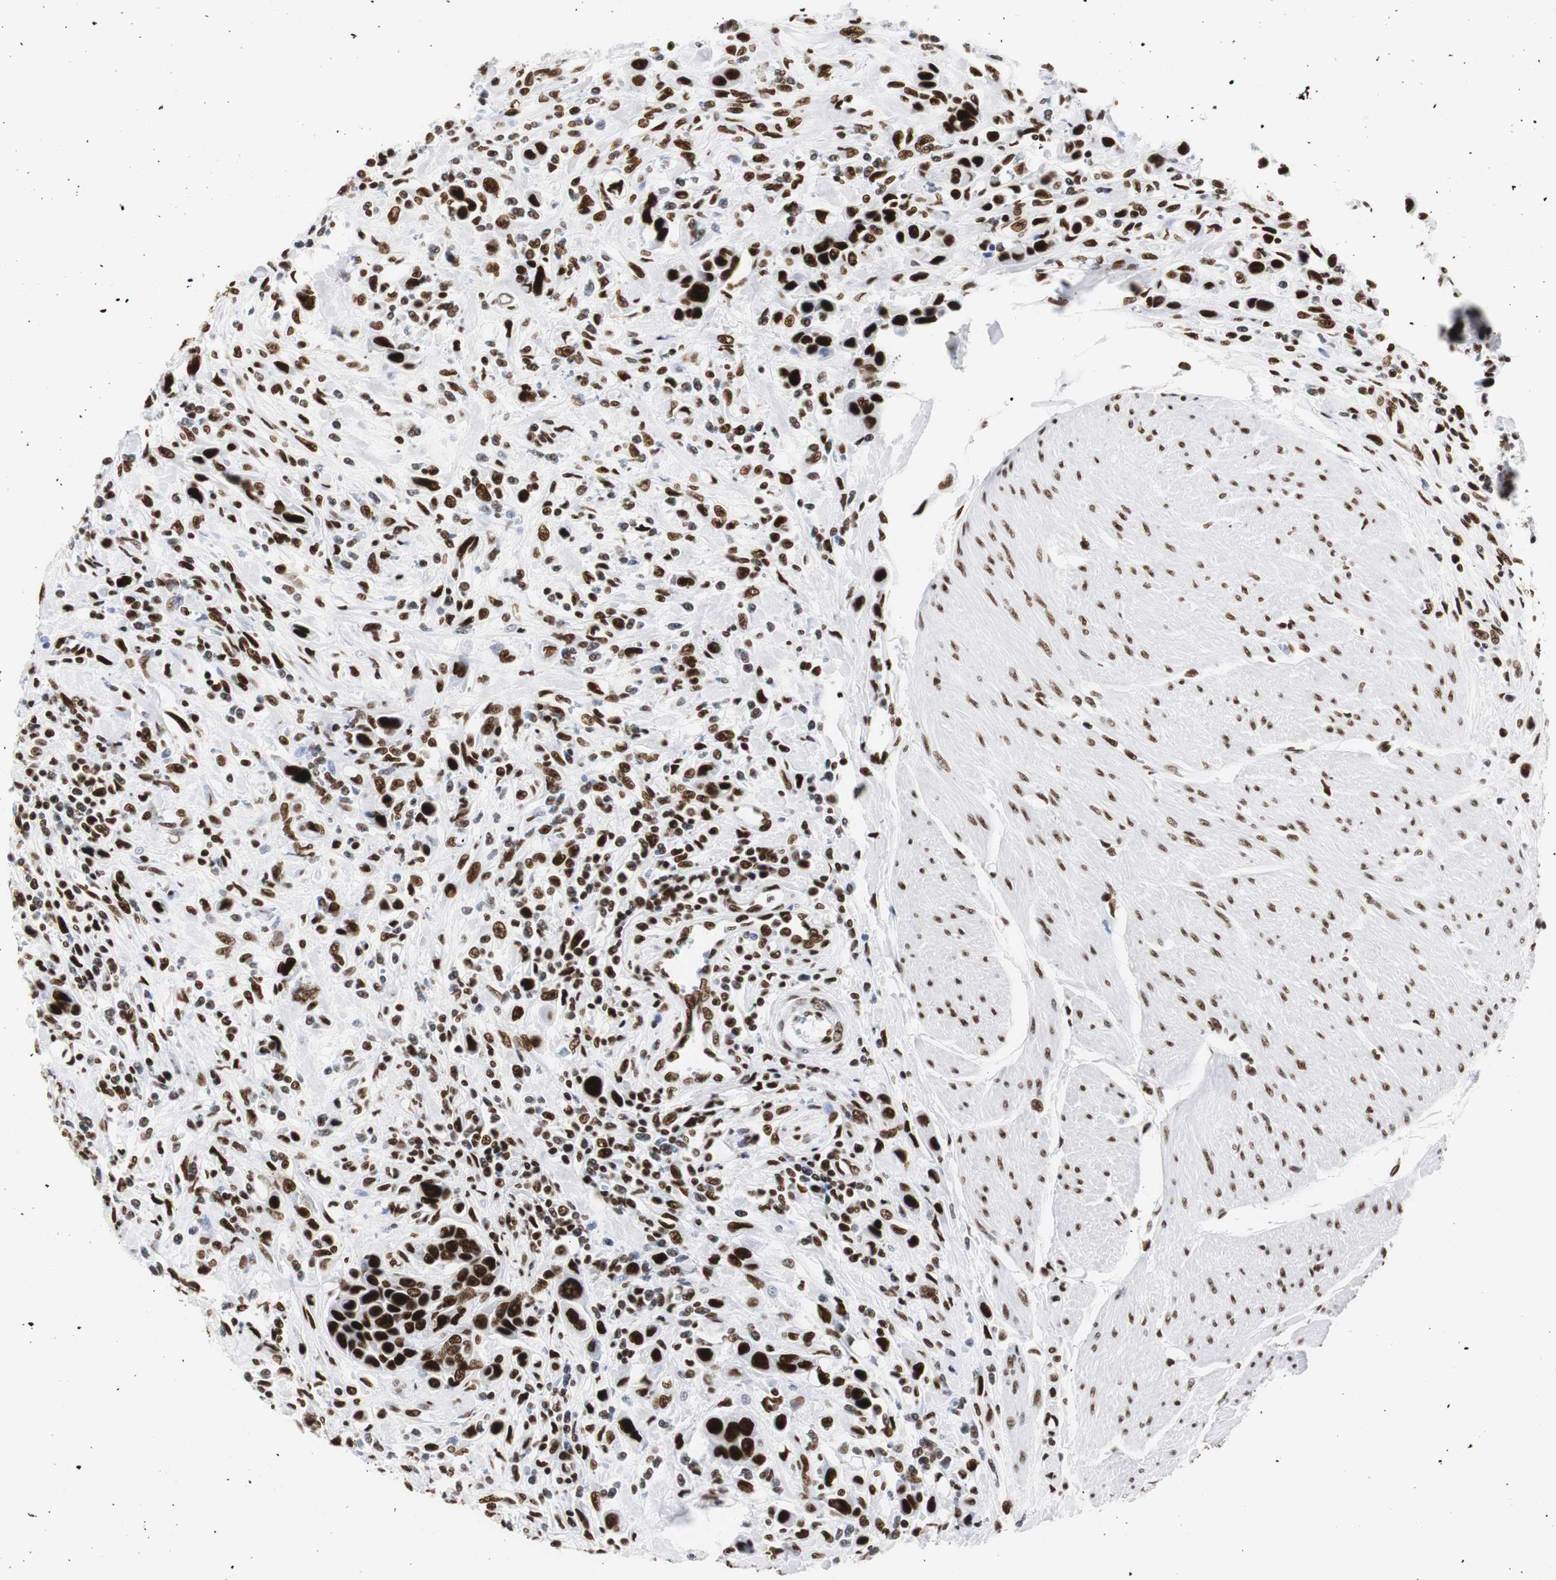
{"staining": {"intensity": "strong", "quantity": ">75%", "location": "nuclear"}, "tissue": "urothelial cancer", "cell_type": "Tumor cells", "image_type": "cancer", "snomed": [{"axis": "morphology", "description": "Urothelial carcinoma, High grade"}, {"axis": "topography", "description": "Urinary bladder"}], "caption": "Urothelial carcinoma (high-grade) stained with a brown dye shows strong nuclear positive positivity in about >75% of tumor cells.", "gene": "HNRNPH2", "patient": {"sex": "male", "age": 50}}